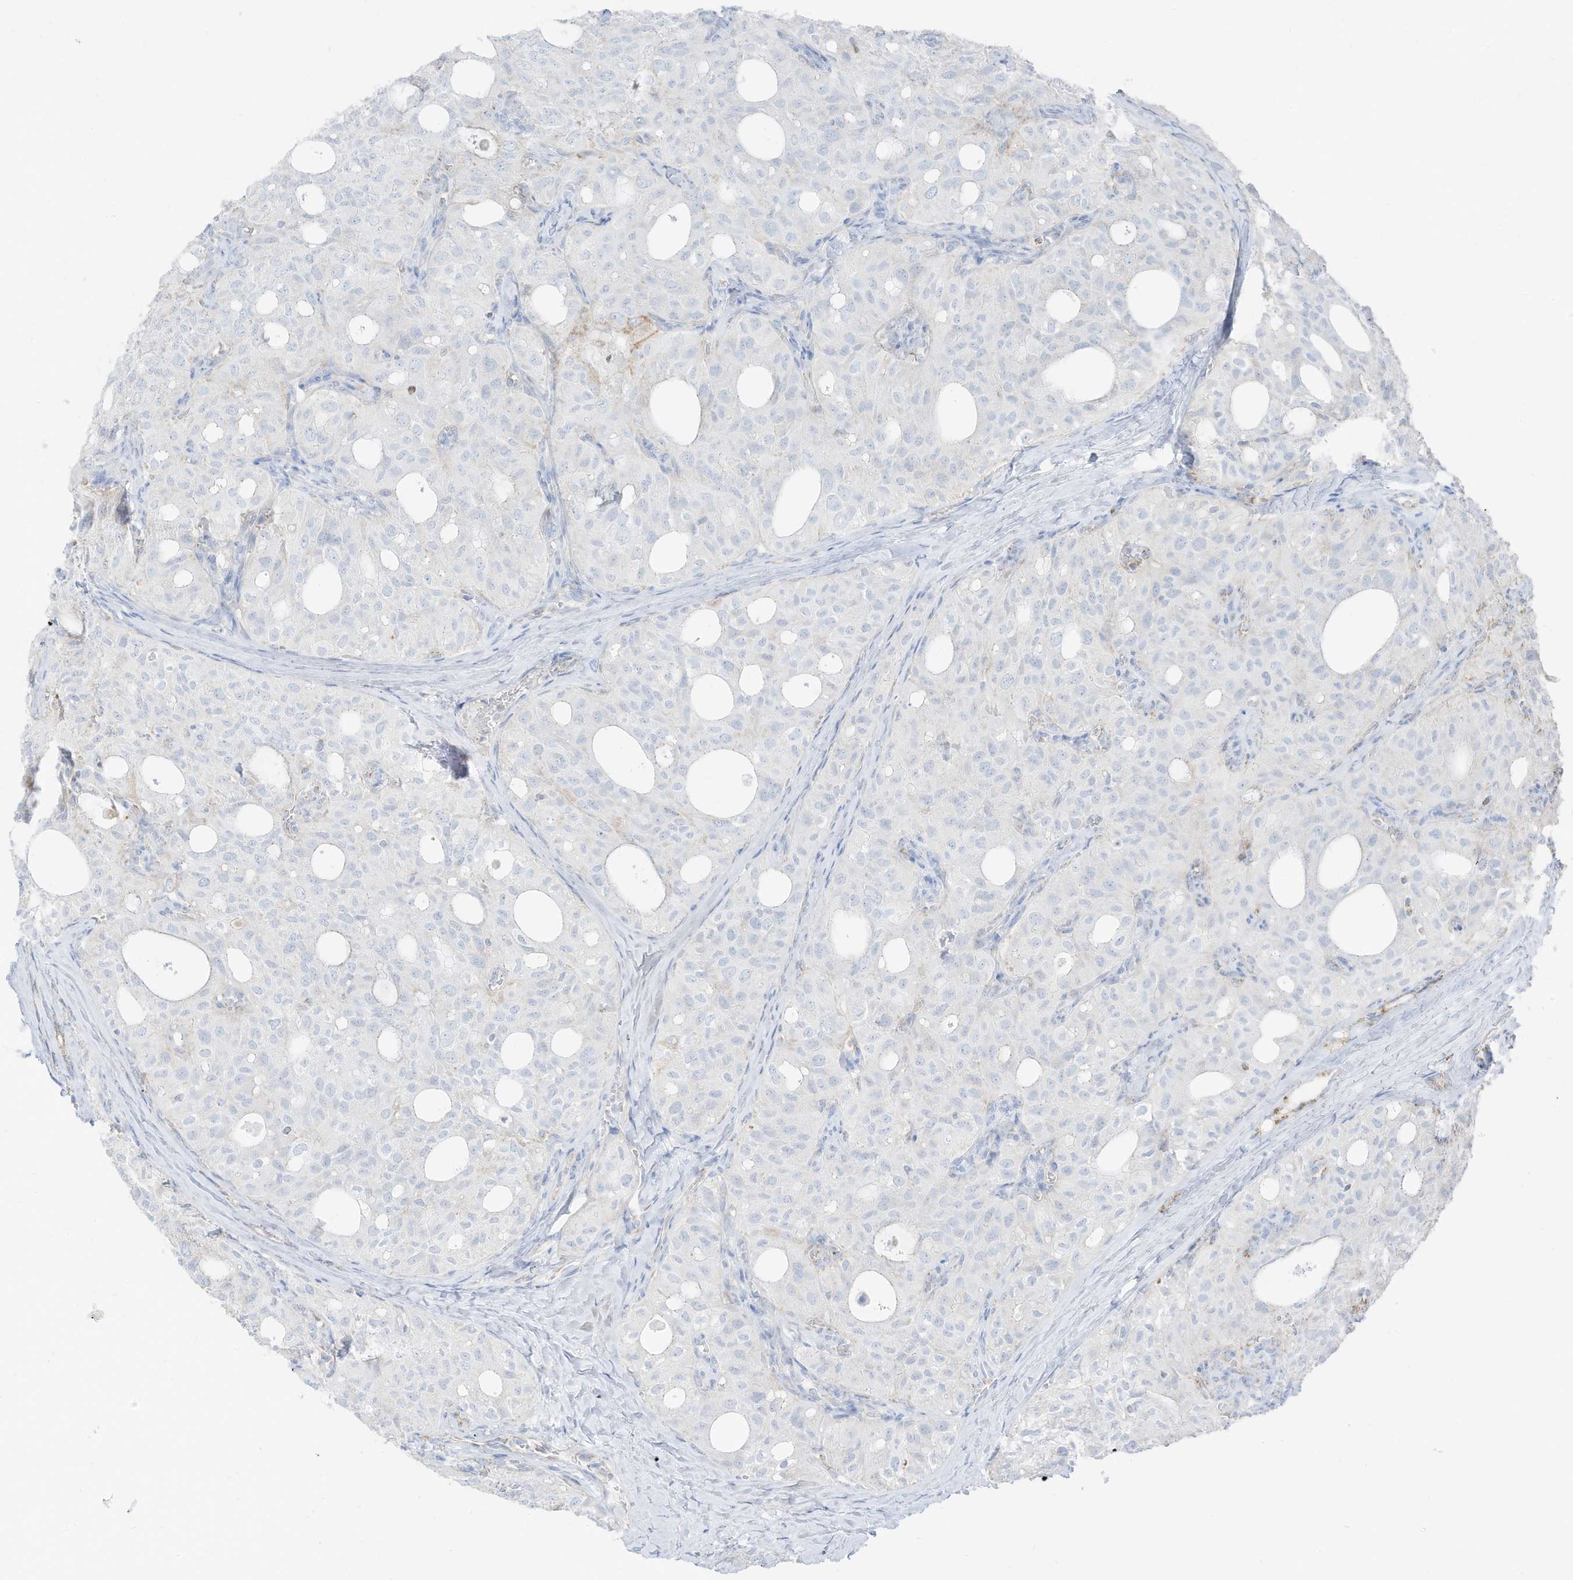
{"staining": {"intensity": "negative", "quantity": "none", "location": "none"}, "tissue": "thyroid cancer", "cell_type": "Tumor cells", "image_type": "cancer", "snomed": [{"axis": "morphology", "description": "Follicular adenoma carcinoma, NOS"}, {"axis": "topography", "description": "Thyroid gland"}], "caption": "Human thyroid cancer stained for a protein using immunohistochemistry displays no positivity in tumor cells.", "gene": "ETHE1", "patient": {"sex": "male", "age": 75}}